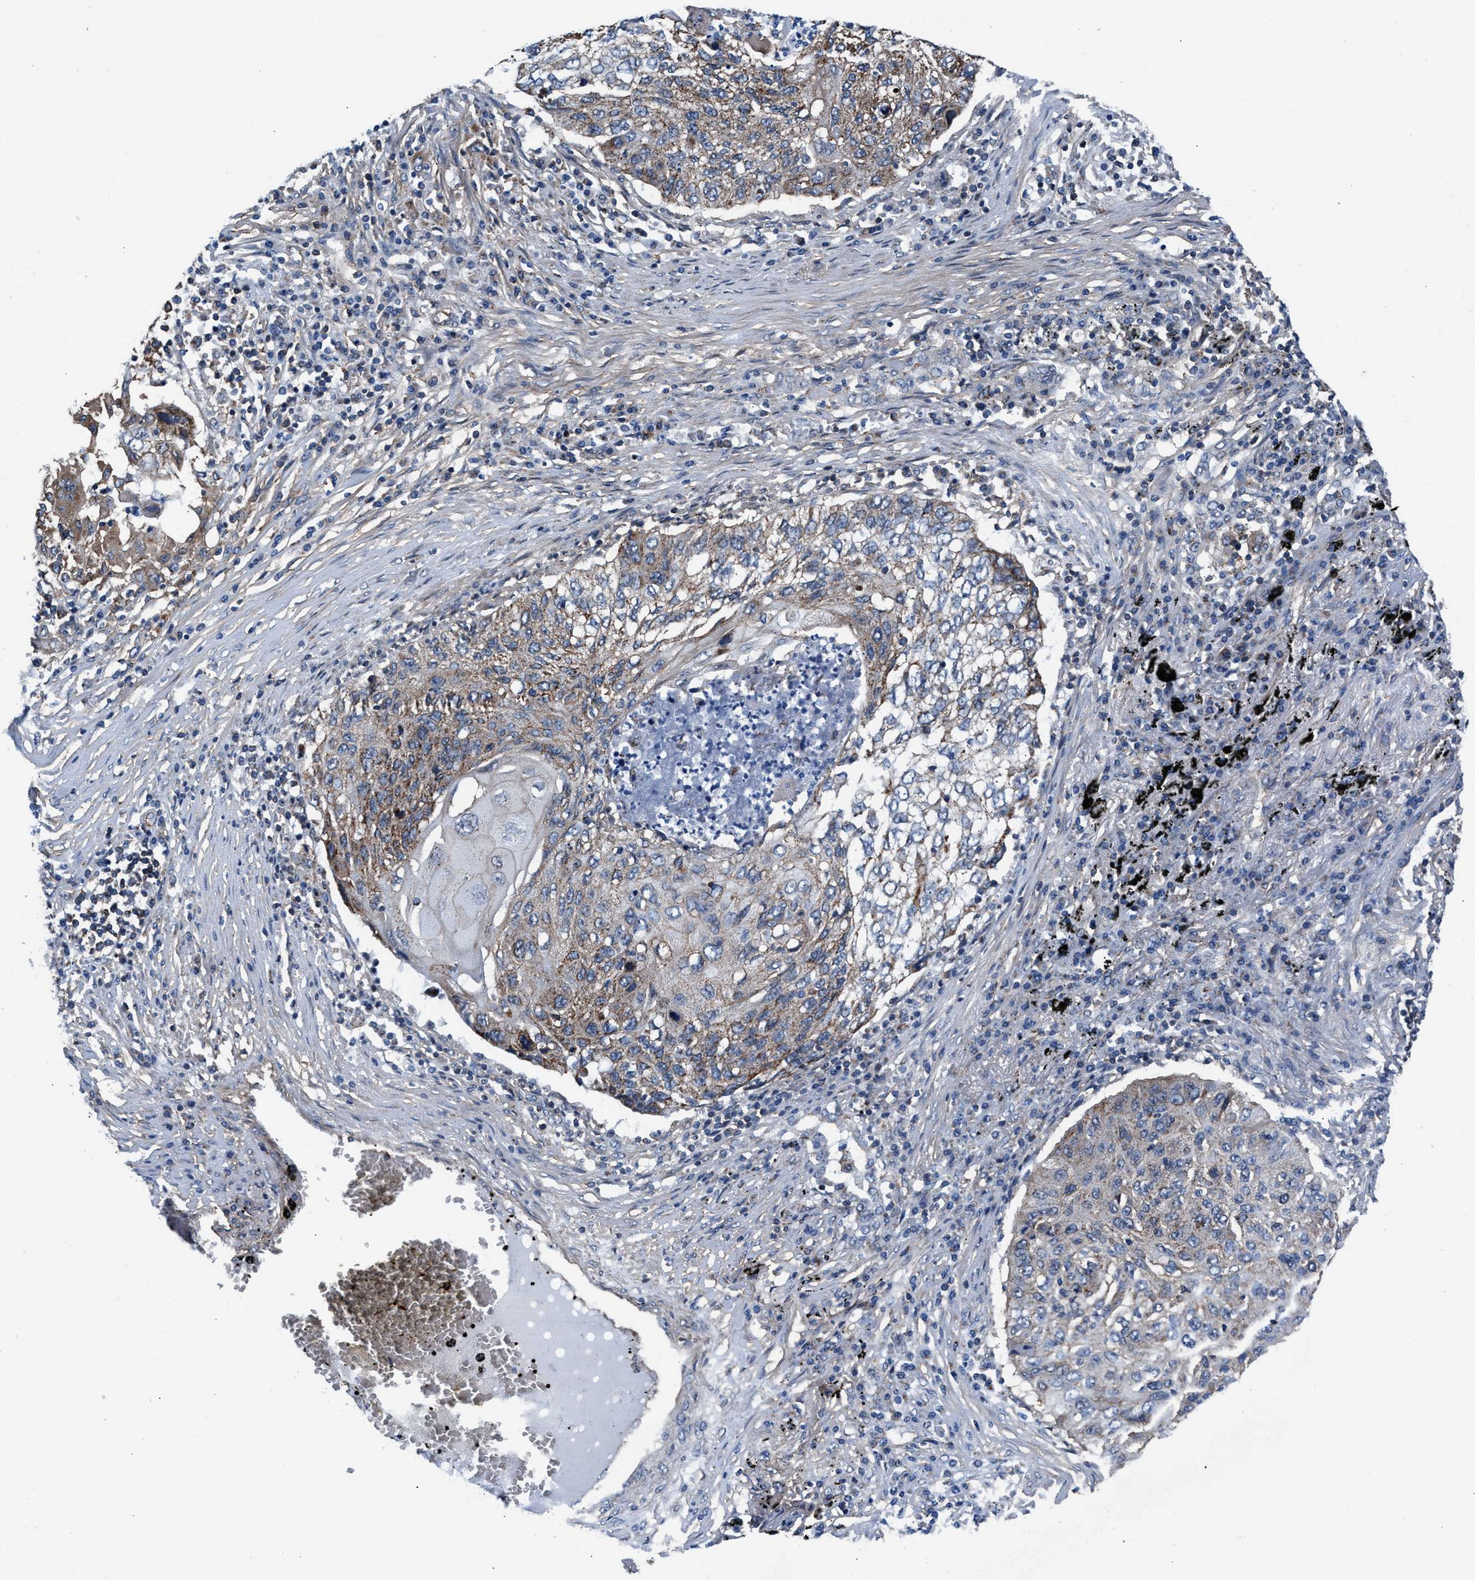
{"staining": {"intensity": "moderate", "quantity": "25%-75%", "location": "cytoplasmic/membranous"}, "tissue": "lung cancer", "cell_type": "Tumor cells", "image_type": "cancer", "snomed": [{"axis": "morphology", "description": "Squamous cell carcinoma, NOS"}, {"axis": "topography", "description": "Lung"}], "caption": "Human squamous cell carcinoma (lung) stained with a brown dye shows moderate cytoplasmic/membranous positive expression in about 25%-75% of tumor cells.", "gene": "NKTR", "patient": {"sex": "female", "age": 63}}